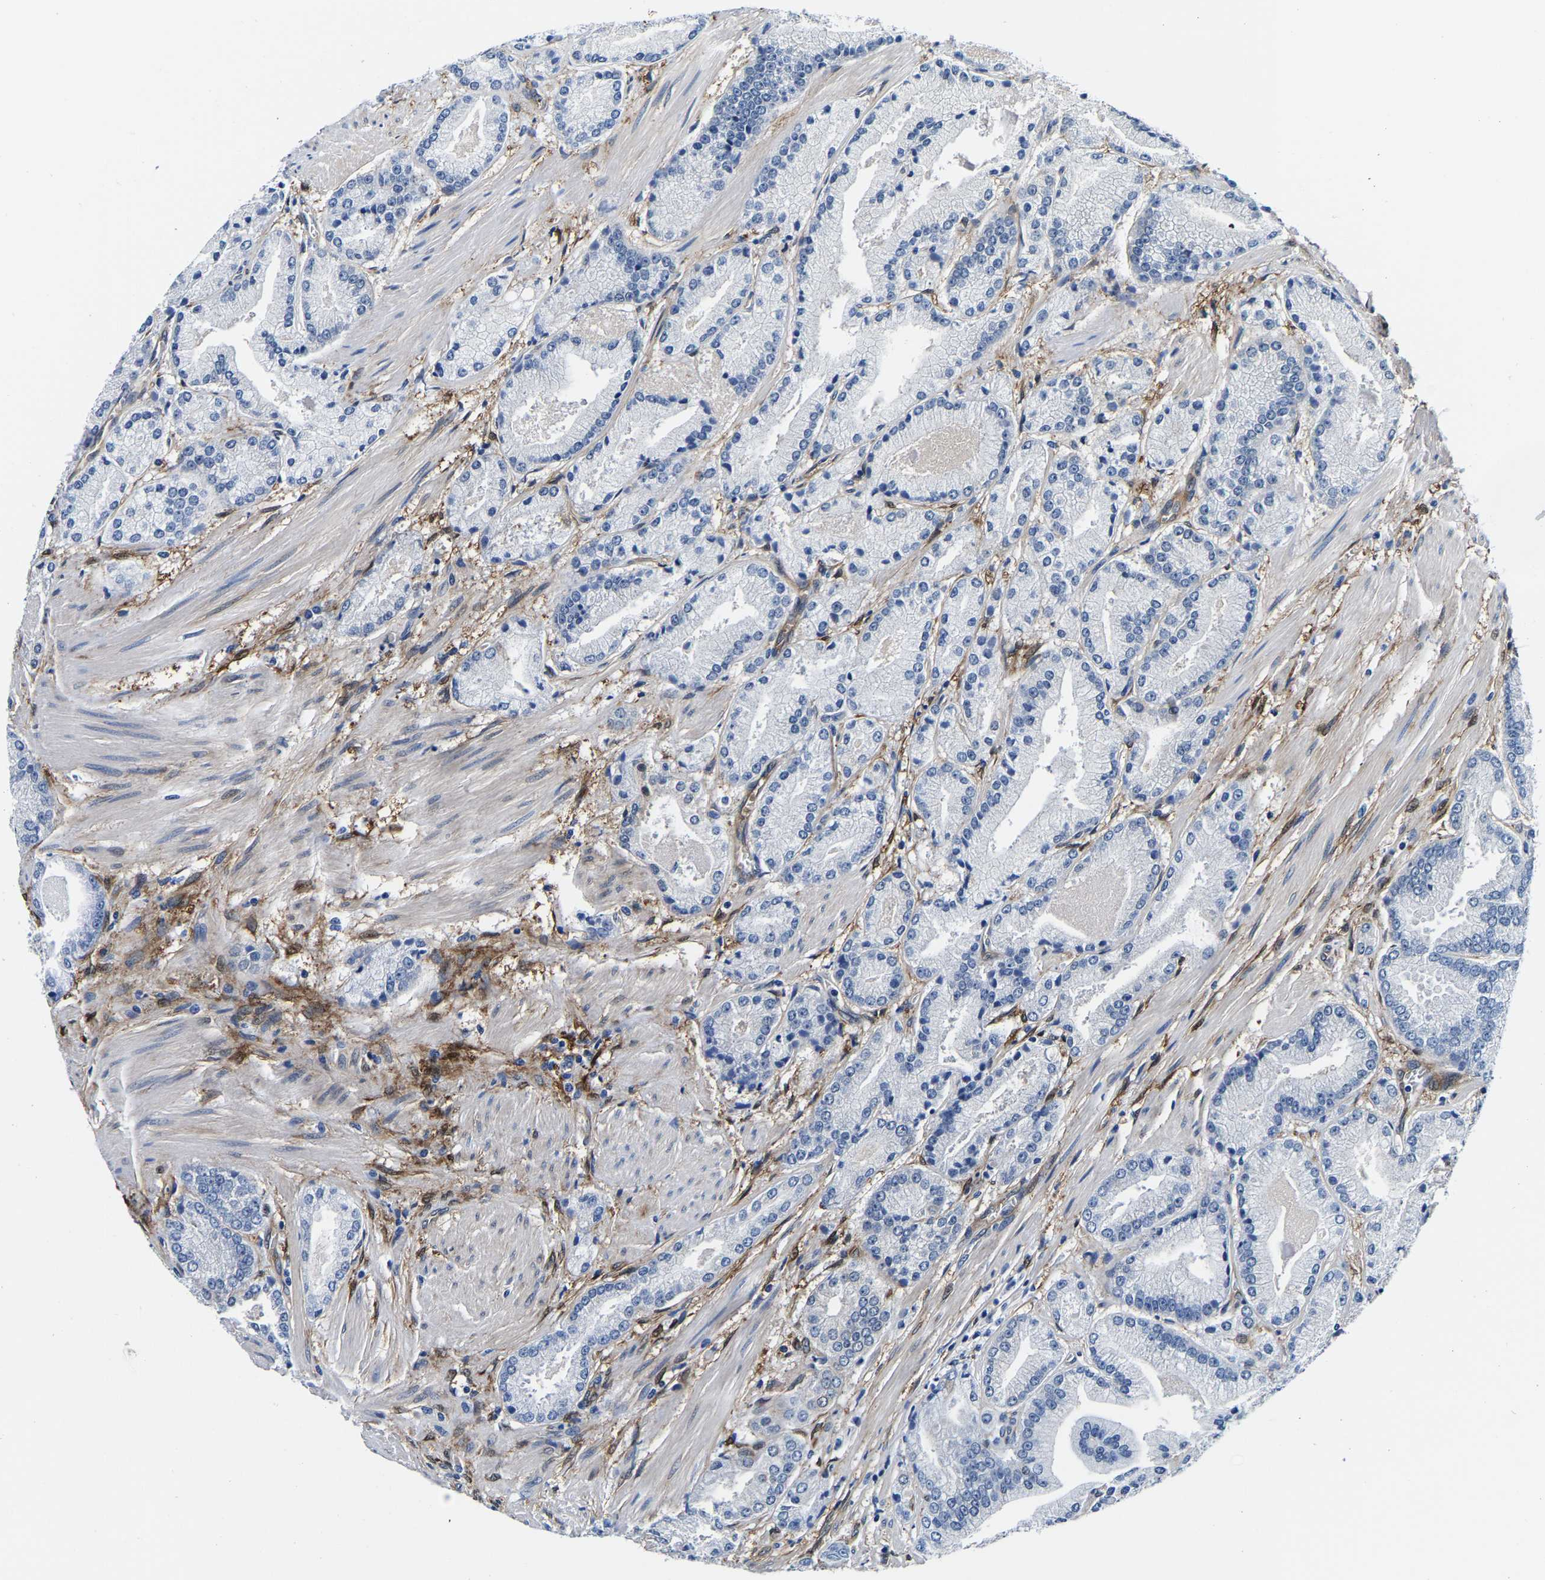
{"staining": {"intensity": "negative", "quantity": "none", "location": "none"}, "tissue": "prostate cancer", "cell_type": "Tumor cells", "image_type": "cancer", "snomed": [{"axis": "morphology", "description": "Adenocarcinoma, High grade"}, {"axis": "topography", "description": "Prostate"}], "caption": "This is a micrograph of IHC staining of adenocarcinoma (high-grade) (prostate), which shows no staining in tumor cells. (Brightfield microscopy of DAB (3,3'-diaminobenzidine) immunohistochemistry at high magnification).", "gene": "S100A13", "patient": {"sex": "male", "age": 50}}